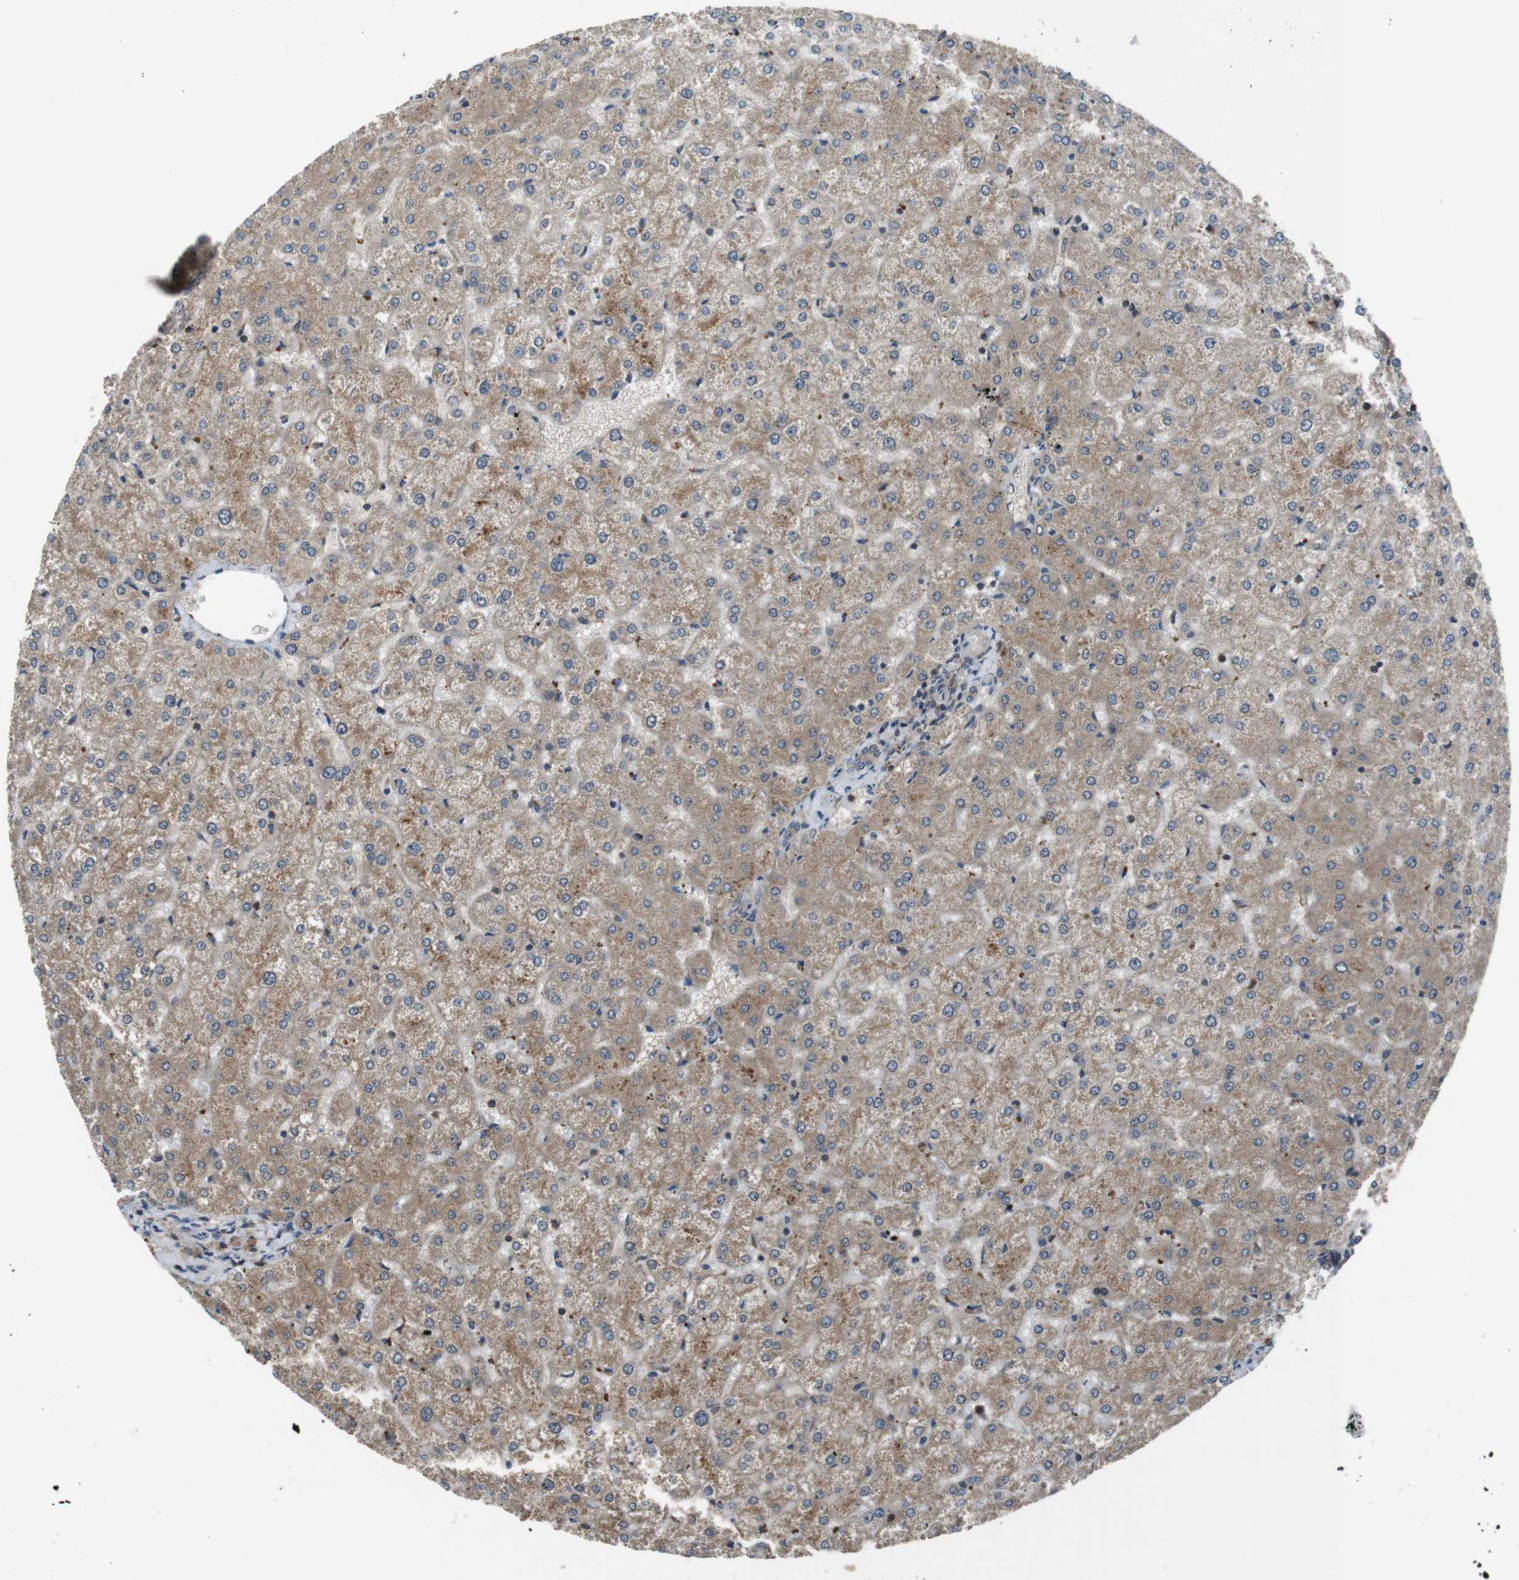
{"staining": {"intensity": "moderate", "quantity": ">75%", "location": "cytoplasmic/membranous"}, "tissue": "liver", "cell_type": "Cholangiocytes", "image_type": "normal", "snomed": [{"axis": "morphology", "description": "Normal tissue, NOS"}, {"axis": "topography", "description": "Liver"}], "caption": "Protein staining of normal liver demonstrates moderate cytoplasmic/membranous expression in about >75% of cholangiocytes.", "gene": "SLC22A23", "patient": {"sex": "female", "age": 32}}